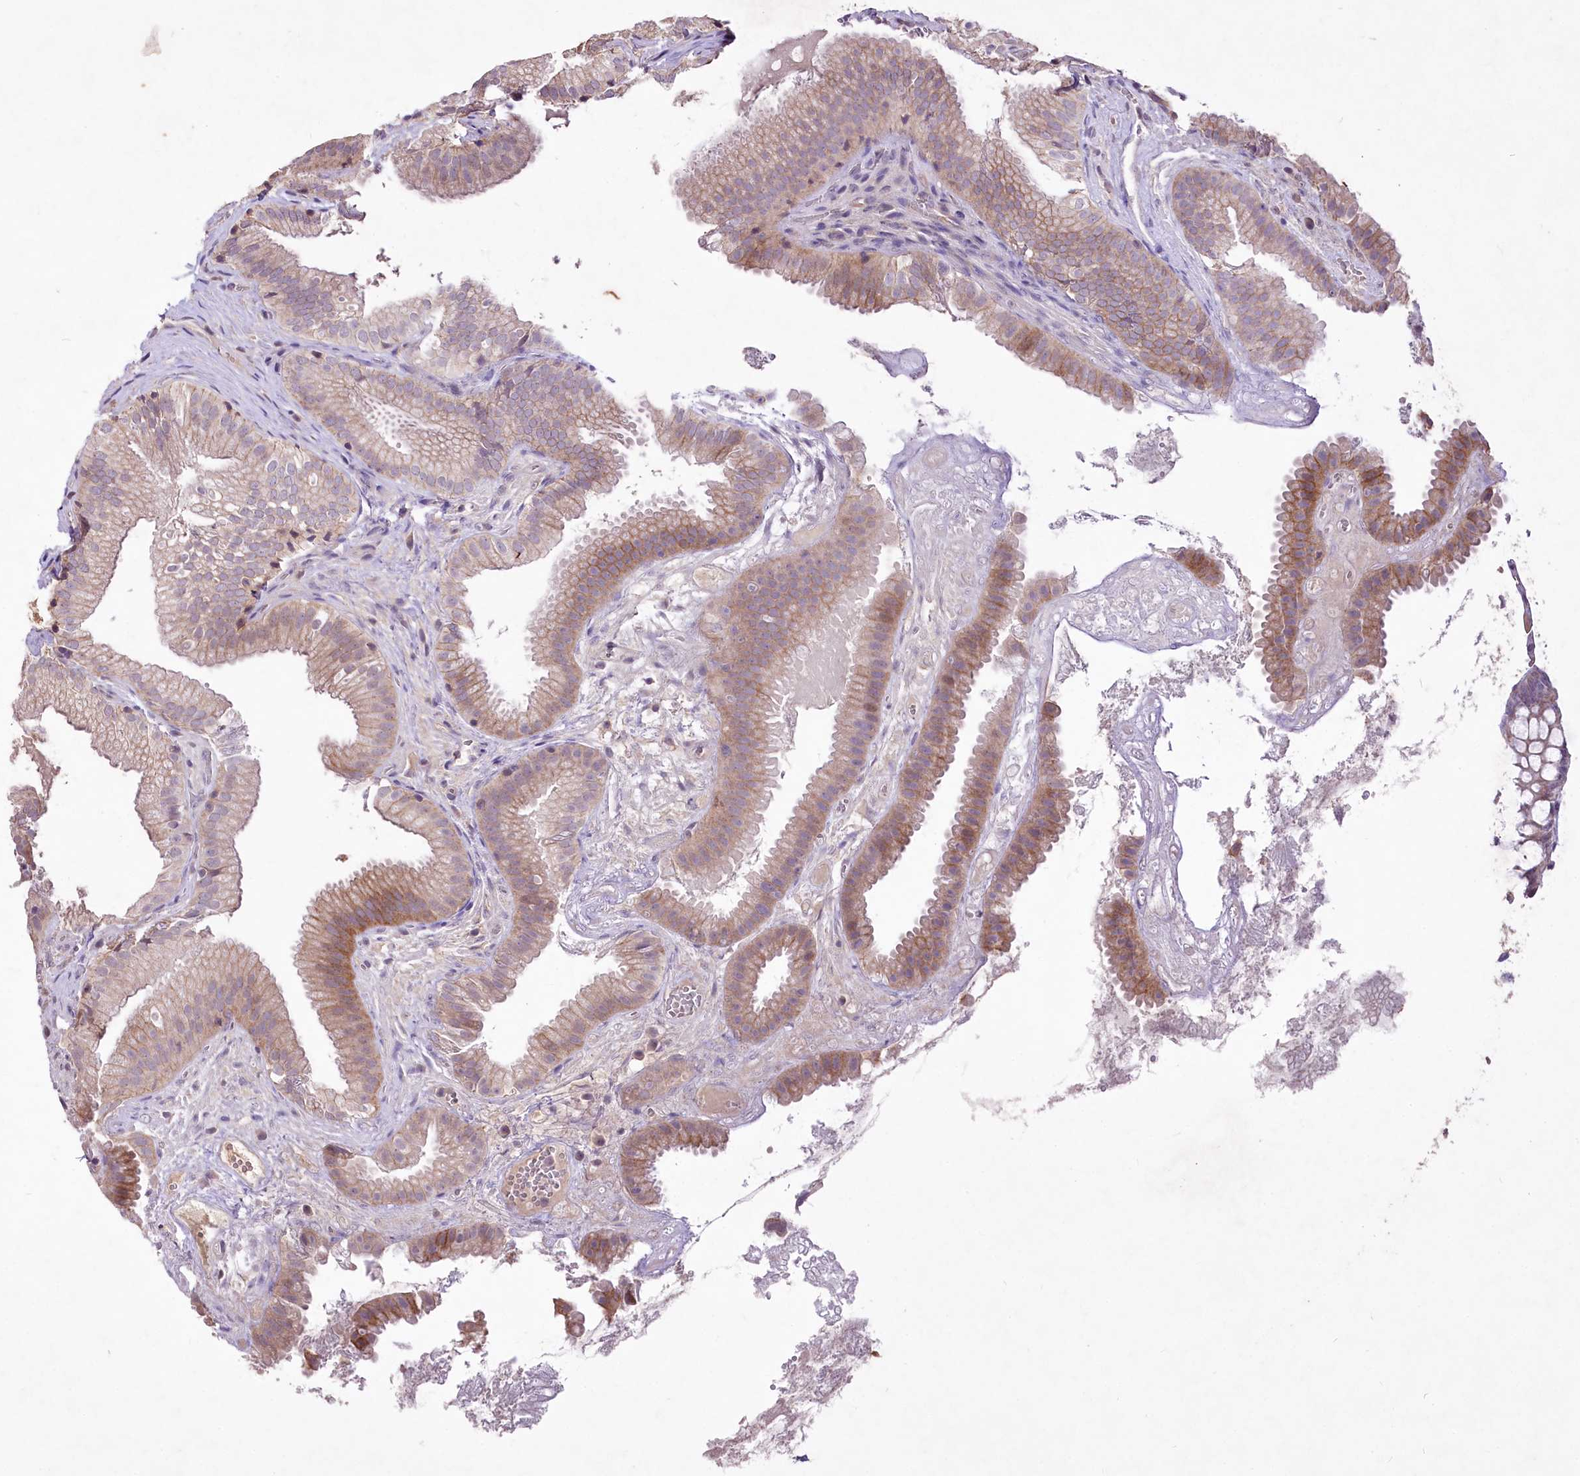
{"staining": {"intensity": "moderate", "quantity": "25%-75%", "location": "cytoplasmic/membranous"}, "tissue": "gallbladder", "cell_type": "Glandular cells", "image_type": "normal", "snomed": [{"axis": "morphology", "description": "Normal tissue, NOS"}, {"axis": "topography", "description": "Gallbladder"}], "caption": "A brown stain highlights moderate cytoplasmic/membranous staining of a protein in glandular cells of benign human gallbladder. The protein of interest is stained brown, and the nuclei are stained in blue (DAB IHC with brightfield microscopy, high magnification).", "gene": "ENPP1", "patient": {"sex": "female", "age": 30}}